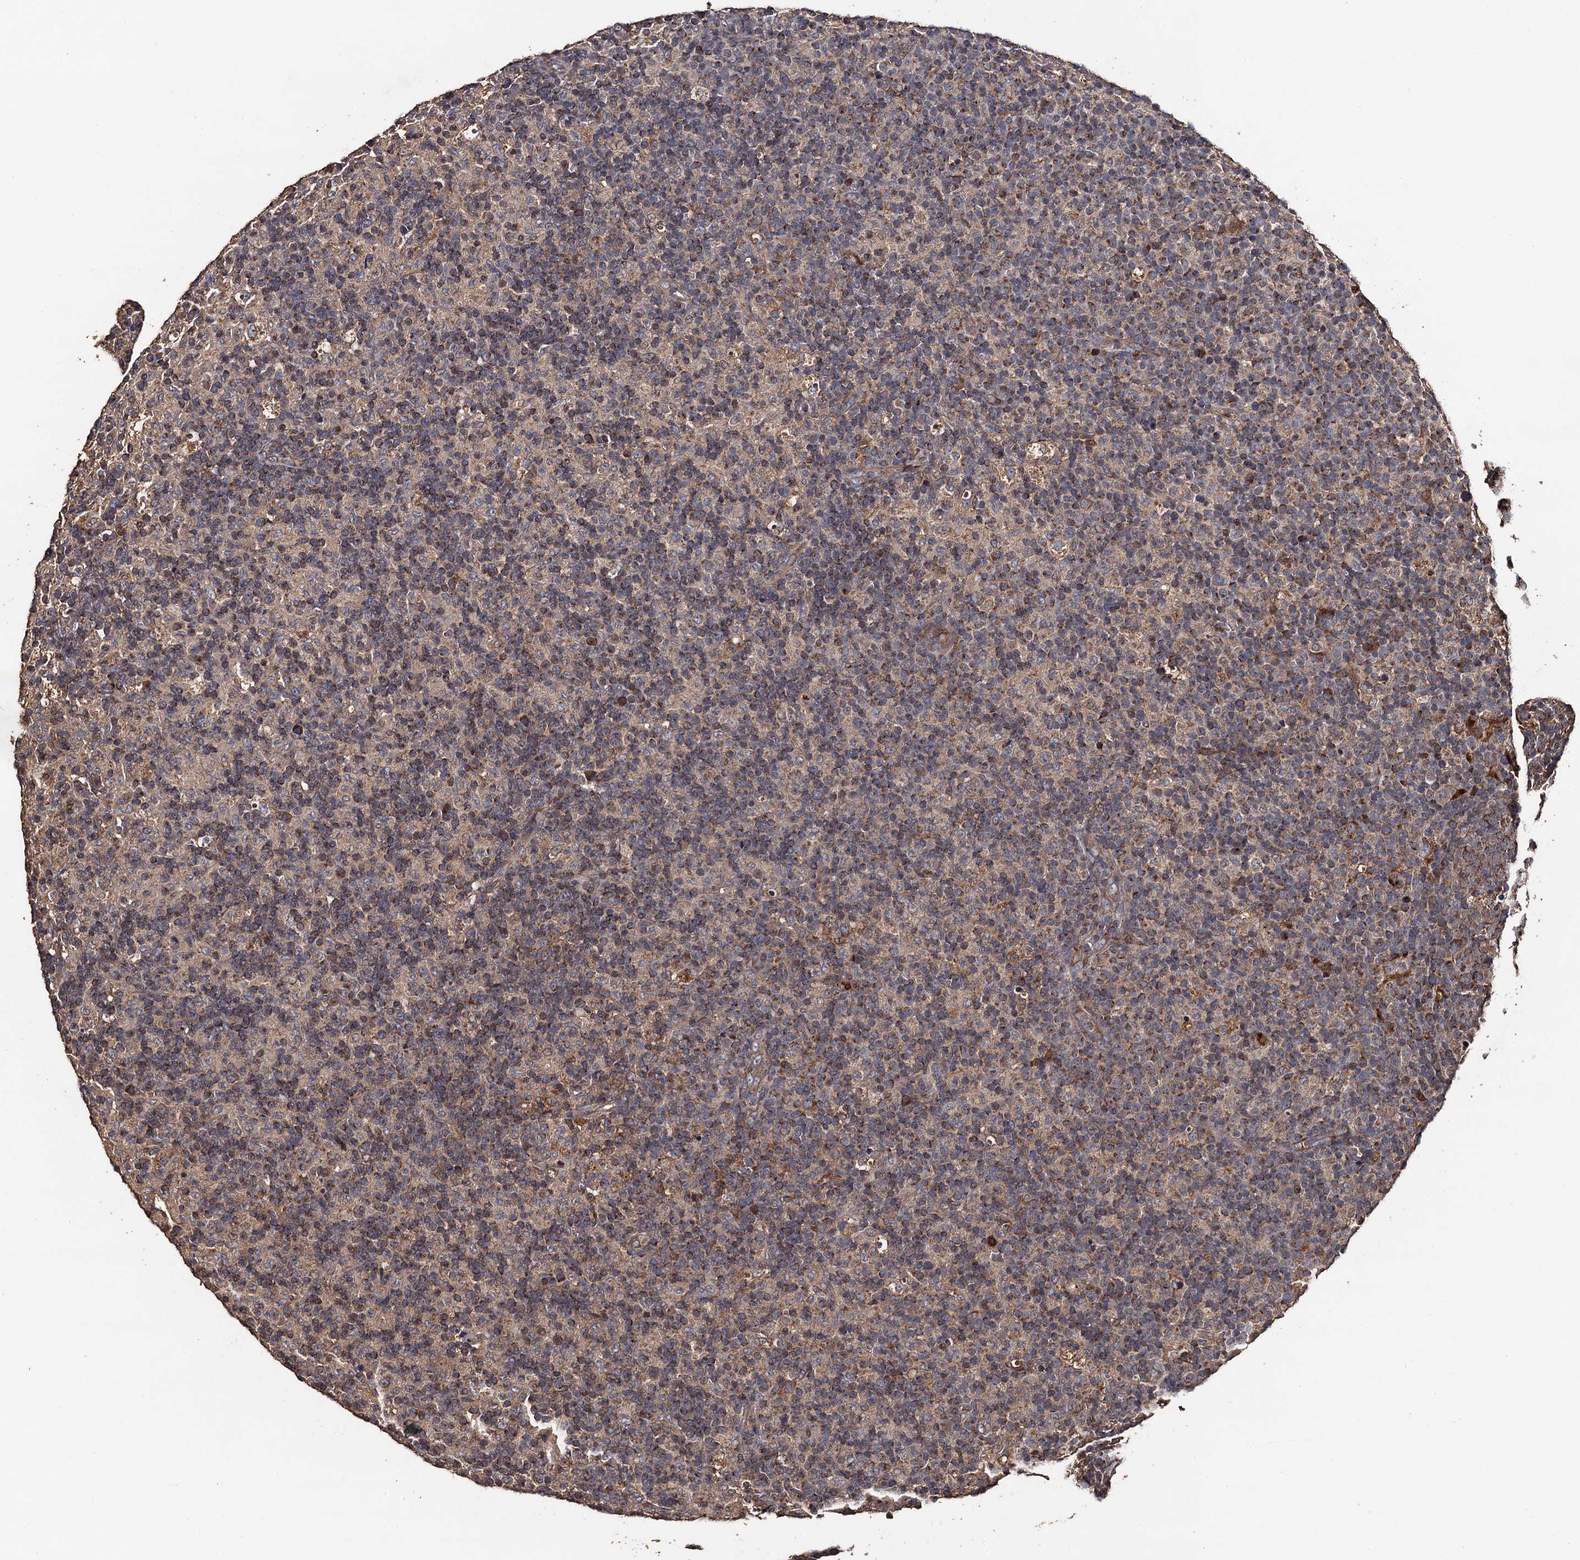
{"staining": {"intensity": "weak", "quantity": "<25%", "location": "cytoplasmic/membranous"}, "tissue": "lymph node", "cell_type": "Germinal center cells", "image_type": "normal", "snomed": [{"axis": "morphology", "description": "Normal tissue, NOS"}, {"axis": "morphology", "description": "Inflammation, NOS"}, {"axis": "topography", "description": "Lymph node"}], "caption": "The immunohistochemistry (IHC) photomicrograph has no significant staining in germinal center cells of lymph node. (DAB immunohistochemistry (IHC) visualized using brightfield microscopy, high magnification).", "gene": "PPTC7", "patient": {"sex": "male", "age": 55}}